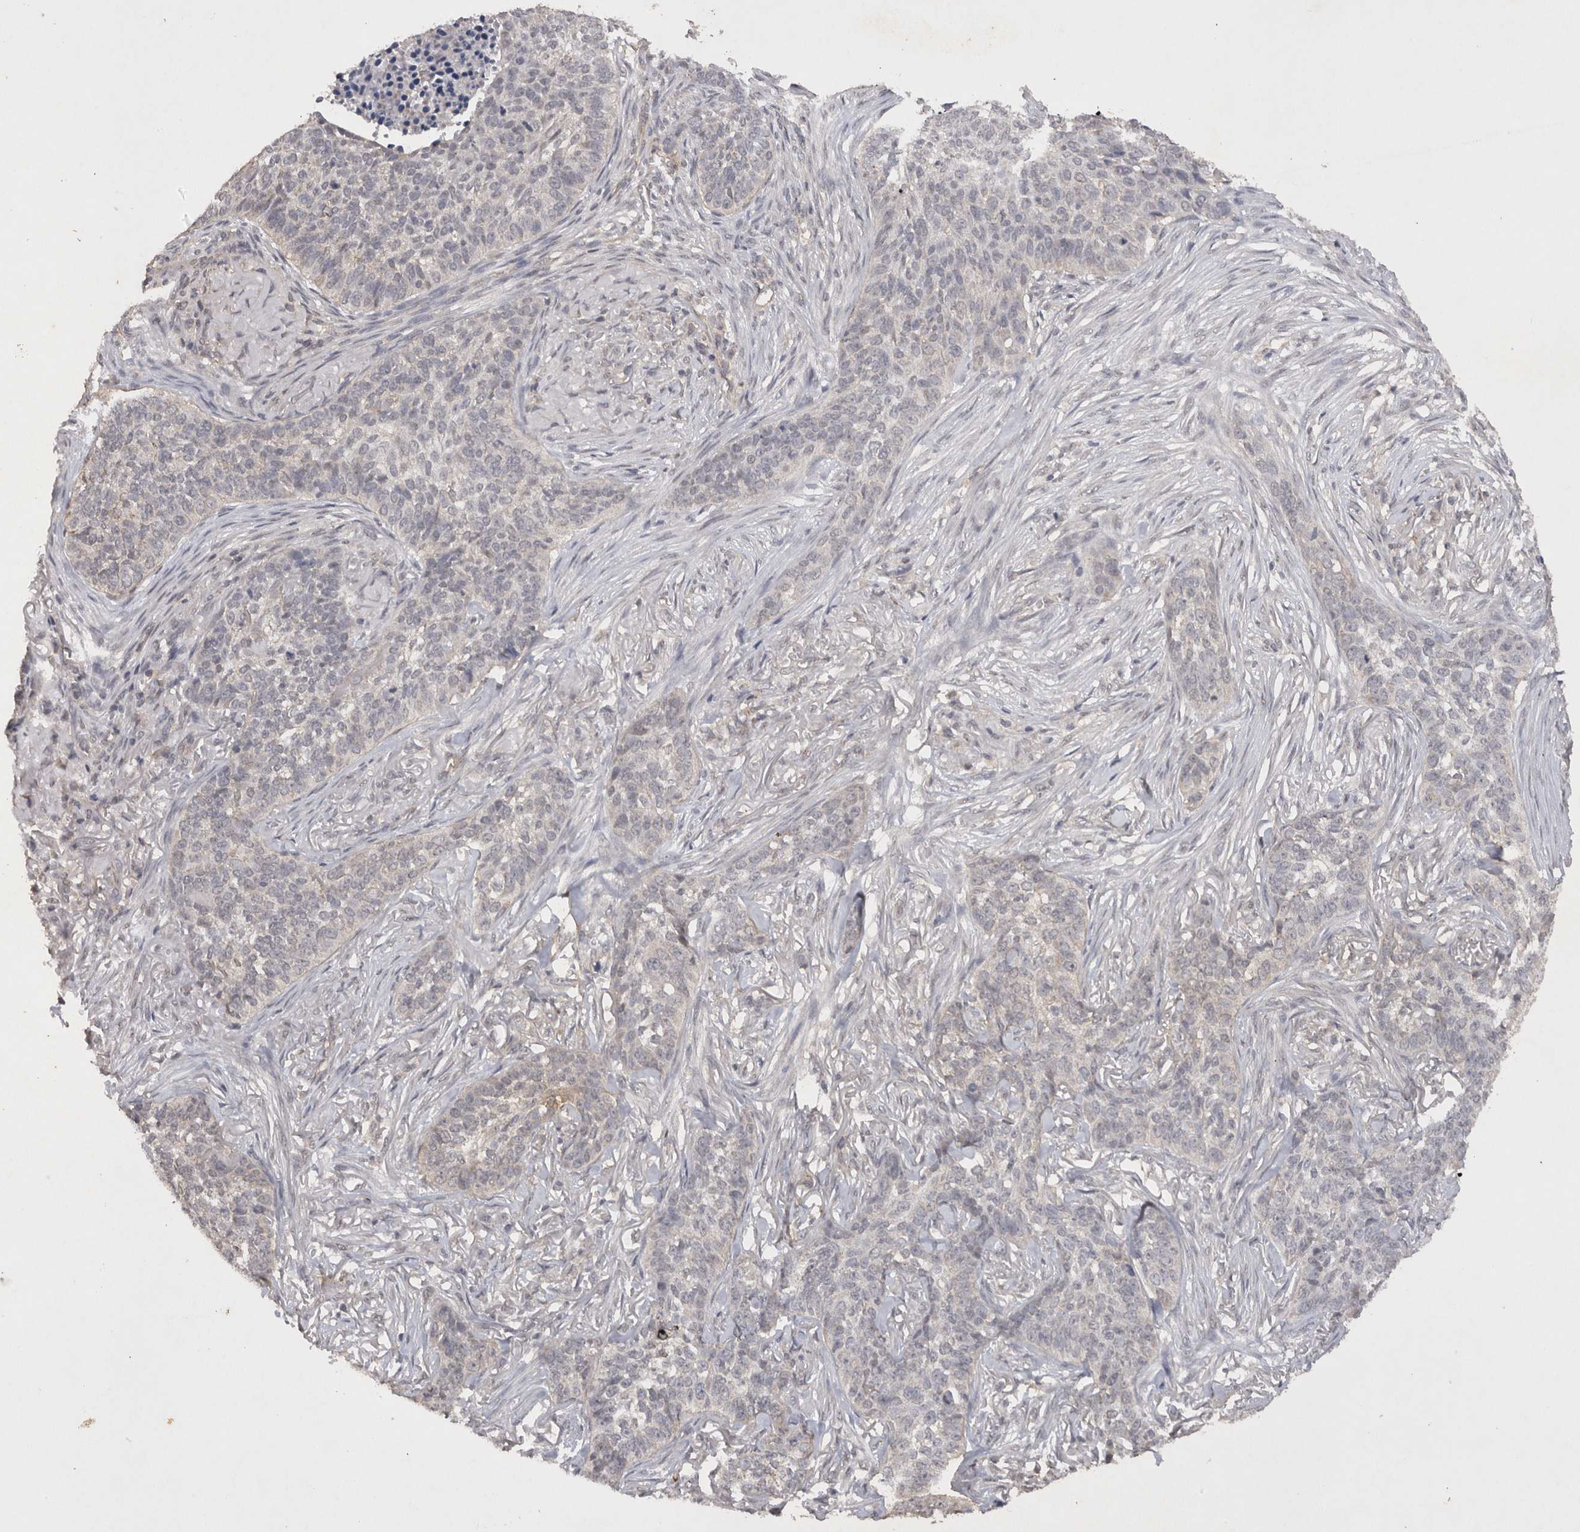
{"staining": {"intensity": "negative", "quantity": "none", "location": "none"}, "tissue": "skin cancer", "cell_type": "Tumor cells", "image_type": "cancer", "snomed": [{"axis": "morphology", "description": "Basal cell carcinoma"}, {"axis": "topography", "description": "Skin"}], "caption": "Skin basal cell carcinoma stained for a protein using IHC demonstrates no expression tumor cells.", "gene": "RASSF3", "patient": {"sex": "male", "age": 85}}